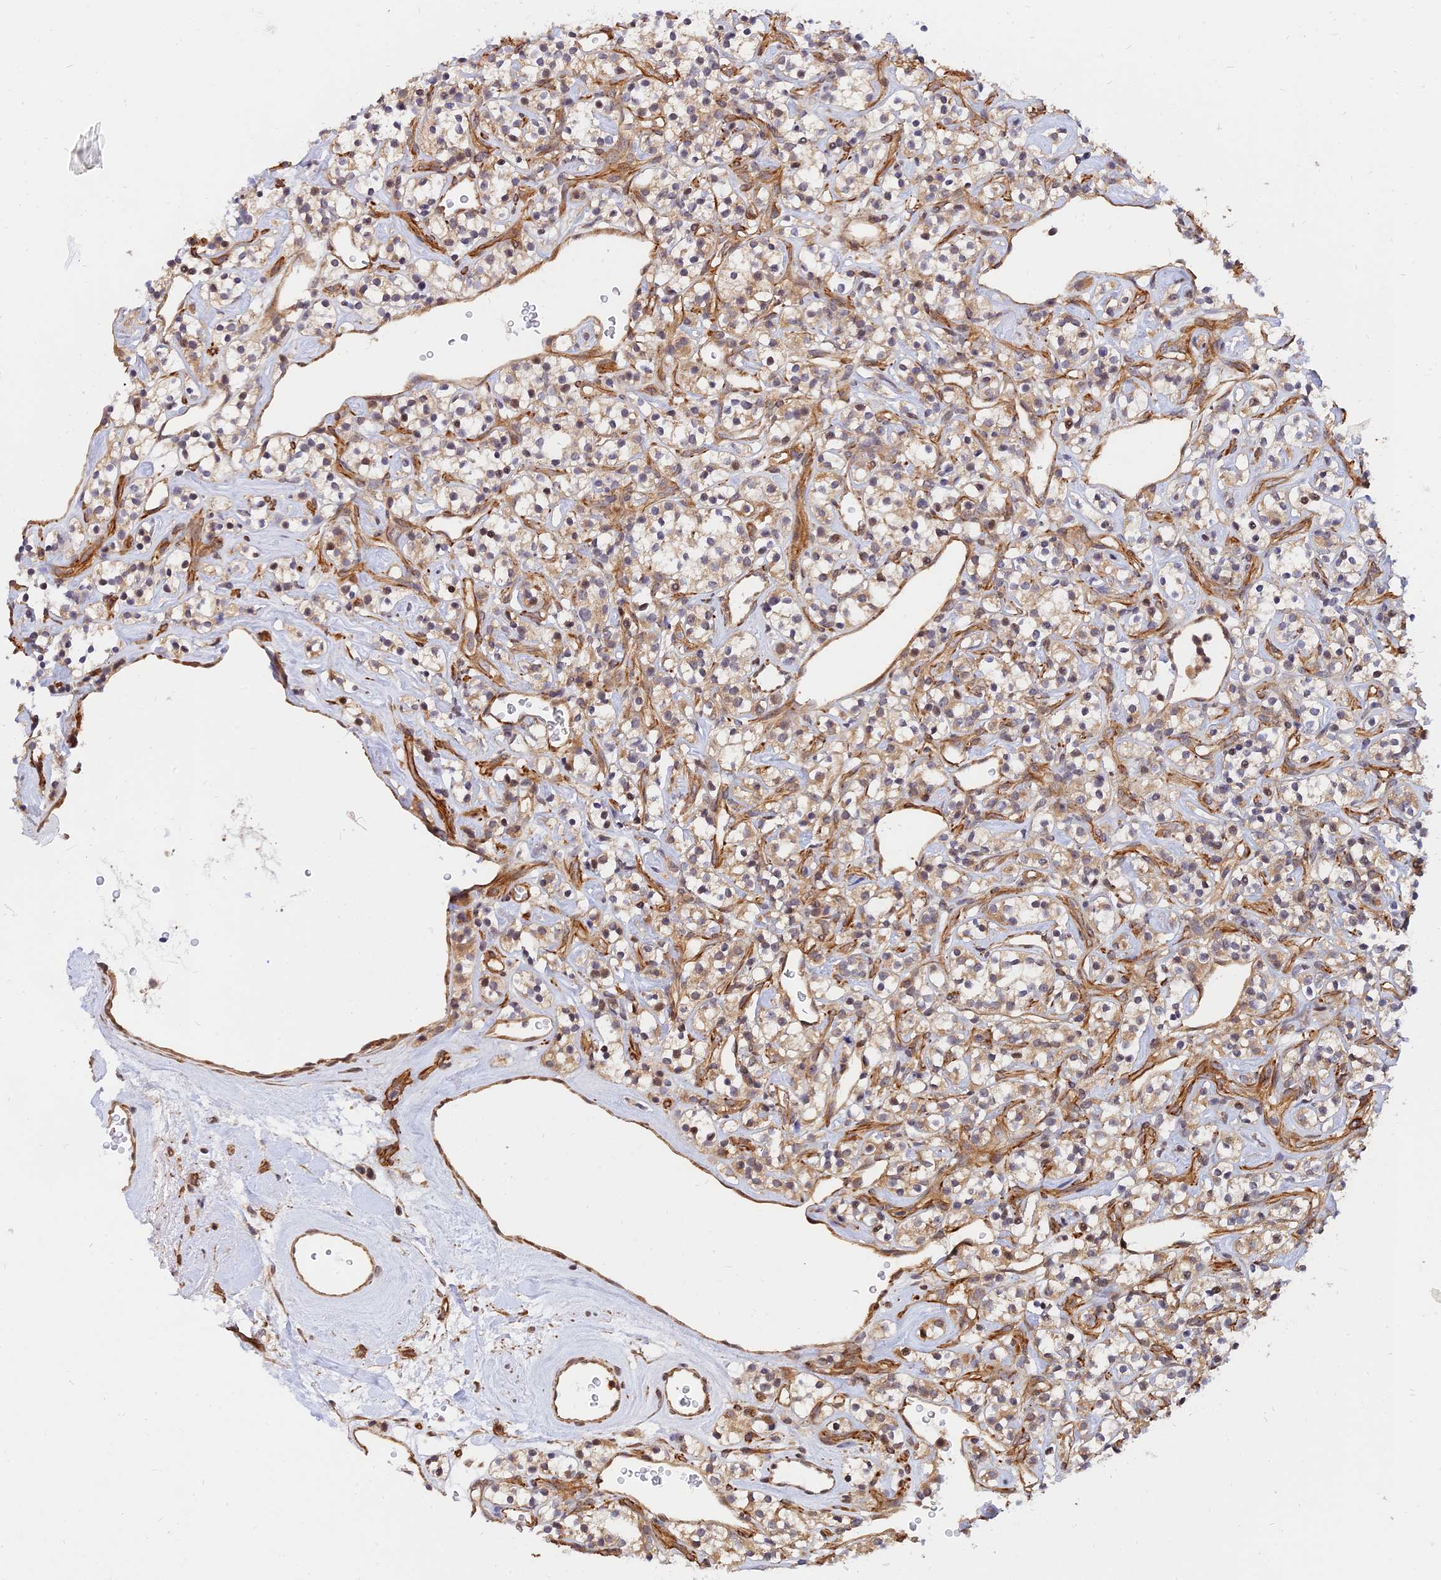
{"staining": {"intensity": "weak", "quantity": "25%-75%", "location": "cytoplasmic/membranous"}, "tissue": "renal cancer", "cell_type": "Tumor cells", "image_type": "cancer", "snomed": [{"axis": "morphology", "description": "Adenocarcinoma, NOS"}, {"axis": "topography", "description": "Kidney"}], "caption": "Renal cancer (adenocarcinoma) stained for a protein (brown) shows weak cytoplasmic/membranous positive staining in approximately 25%-75% of tumor cells.", "gene": "WDR41", "patient": {"sex": "male", "age": 77}}